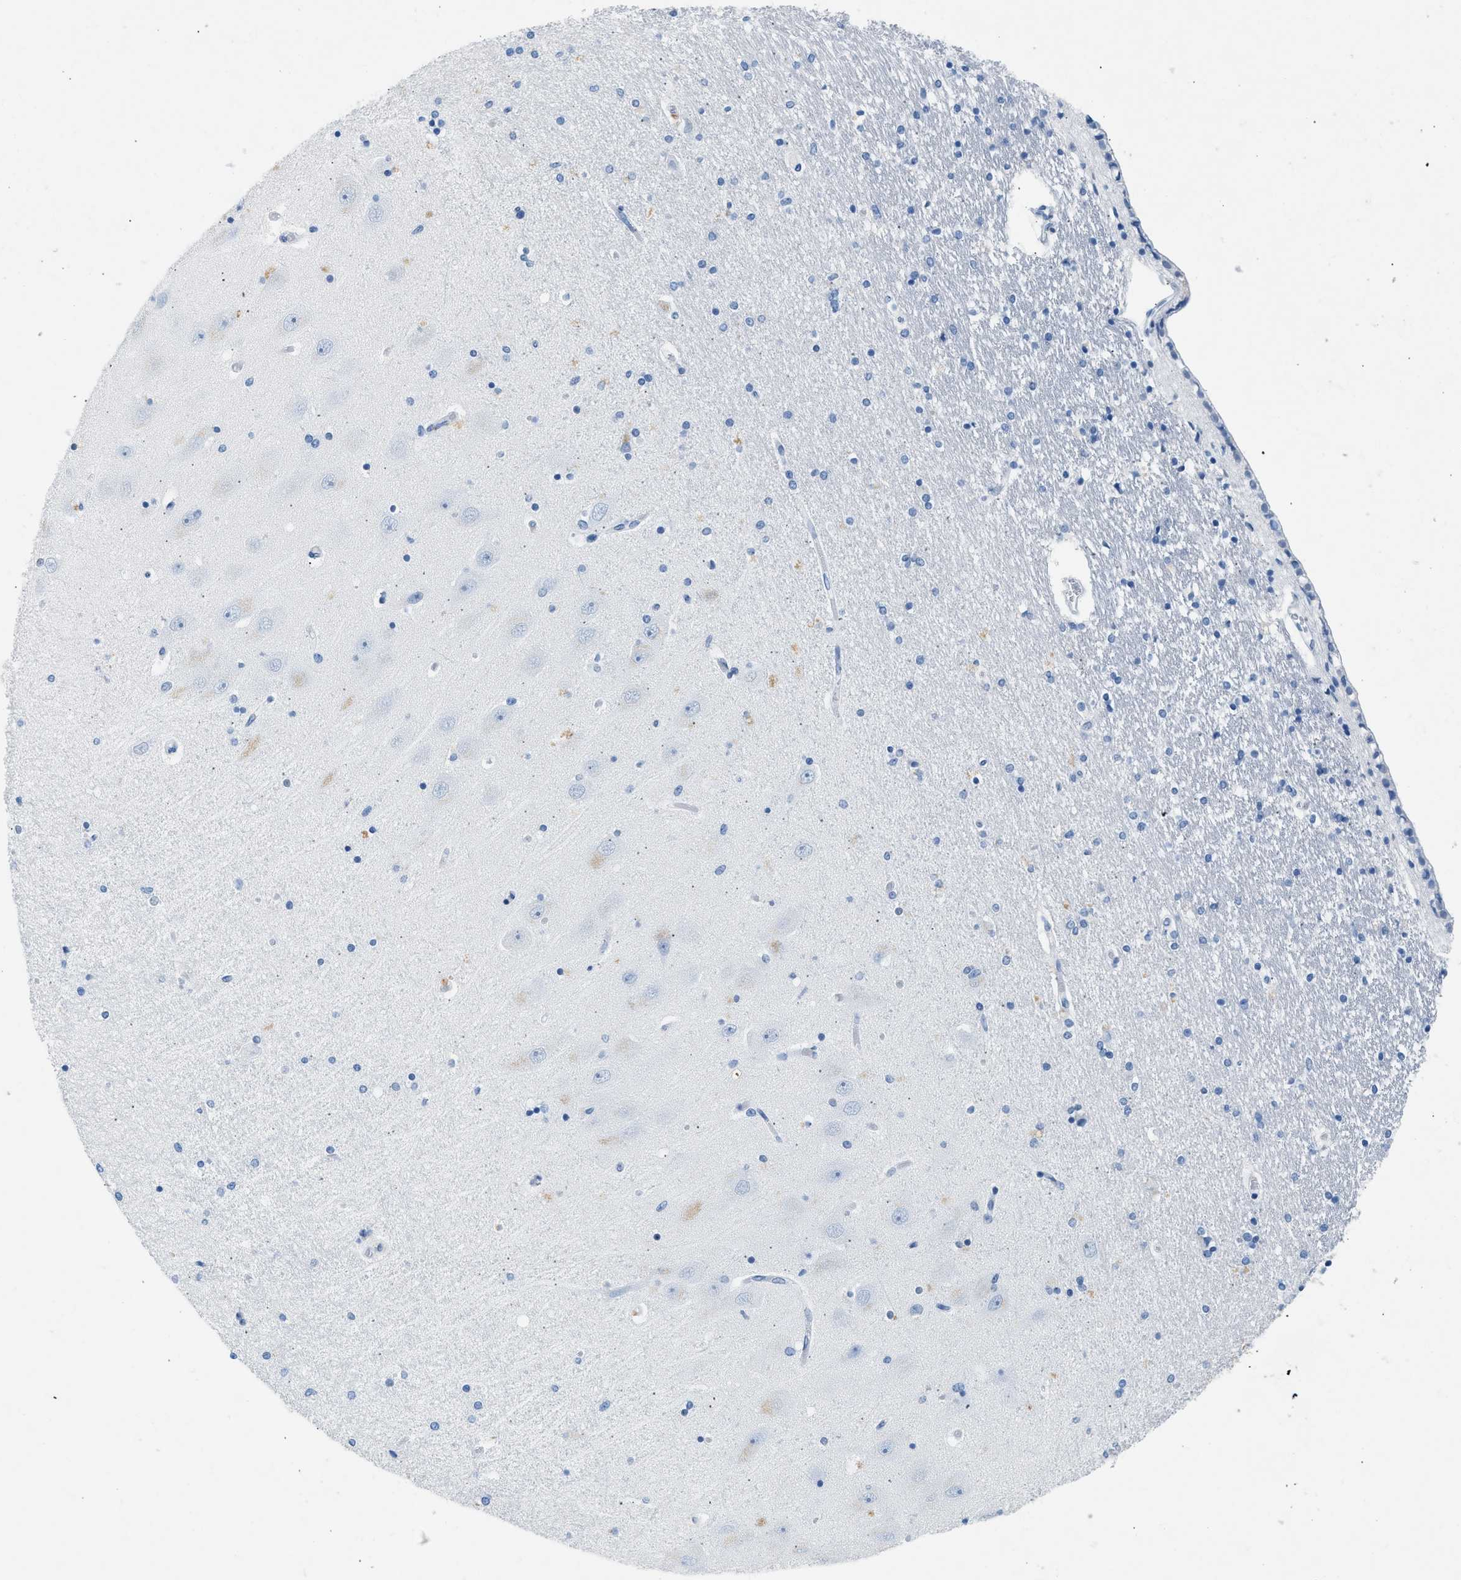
{"staining": {"intensity": "negative", "quantity": "none", "location": "none"}, "tissue": "hippocampus", "cell_type": "Glial cells", "image_type": "normal", "snomed": [{"axis": "morphology", "description": "Normal tissue, NOS"}, {"axis": "topography", "description": "Hippocampus"}], "caption": "High power microscopy histopathology image of an IHC histopathology image of benign hippocampus, revealing no significant positivity in glial cells. (Stains: DAB (3,3'-diaminobenzidine) immunohistochemistry with hematoxylin counter stain, Microscopy: brightfield microscopy at high magnification).", "gene": "HHATL", "patient": {"sex": "female", "age": 54}}